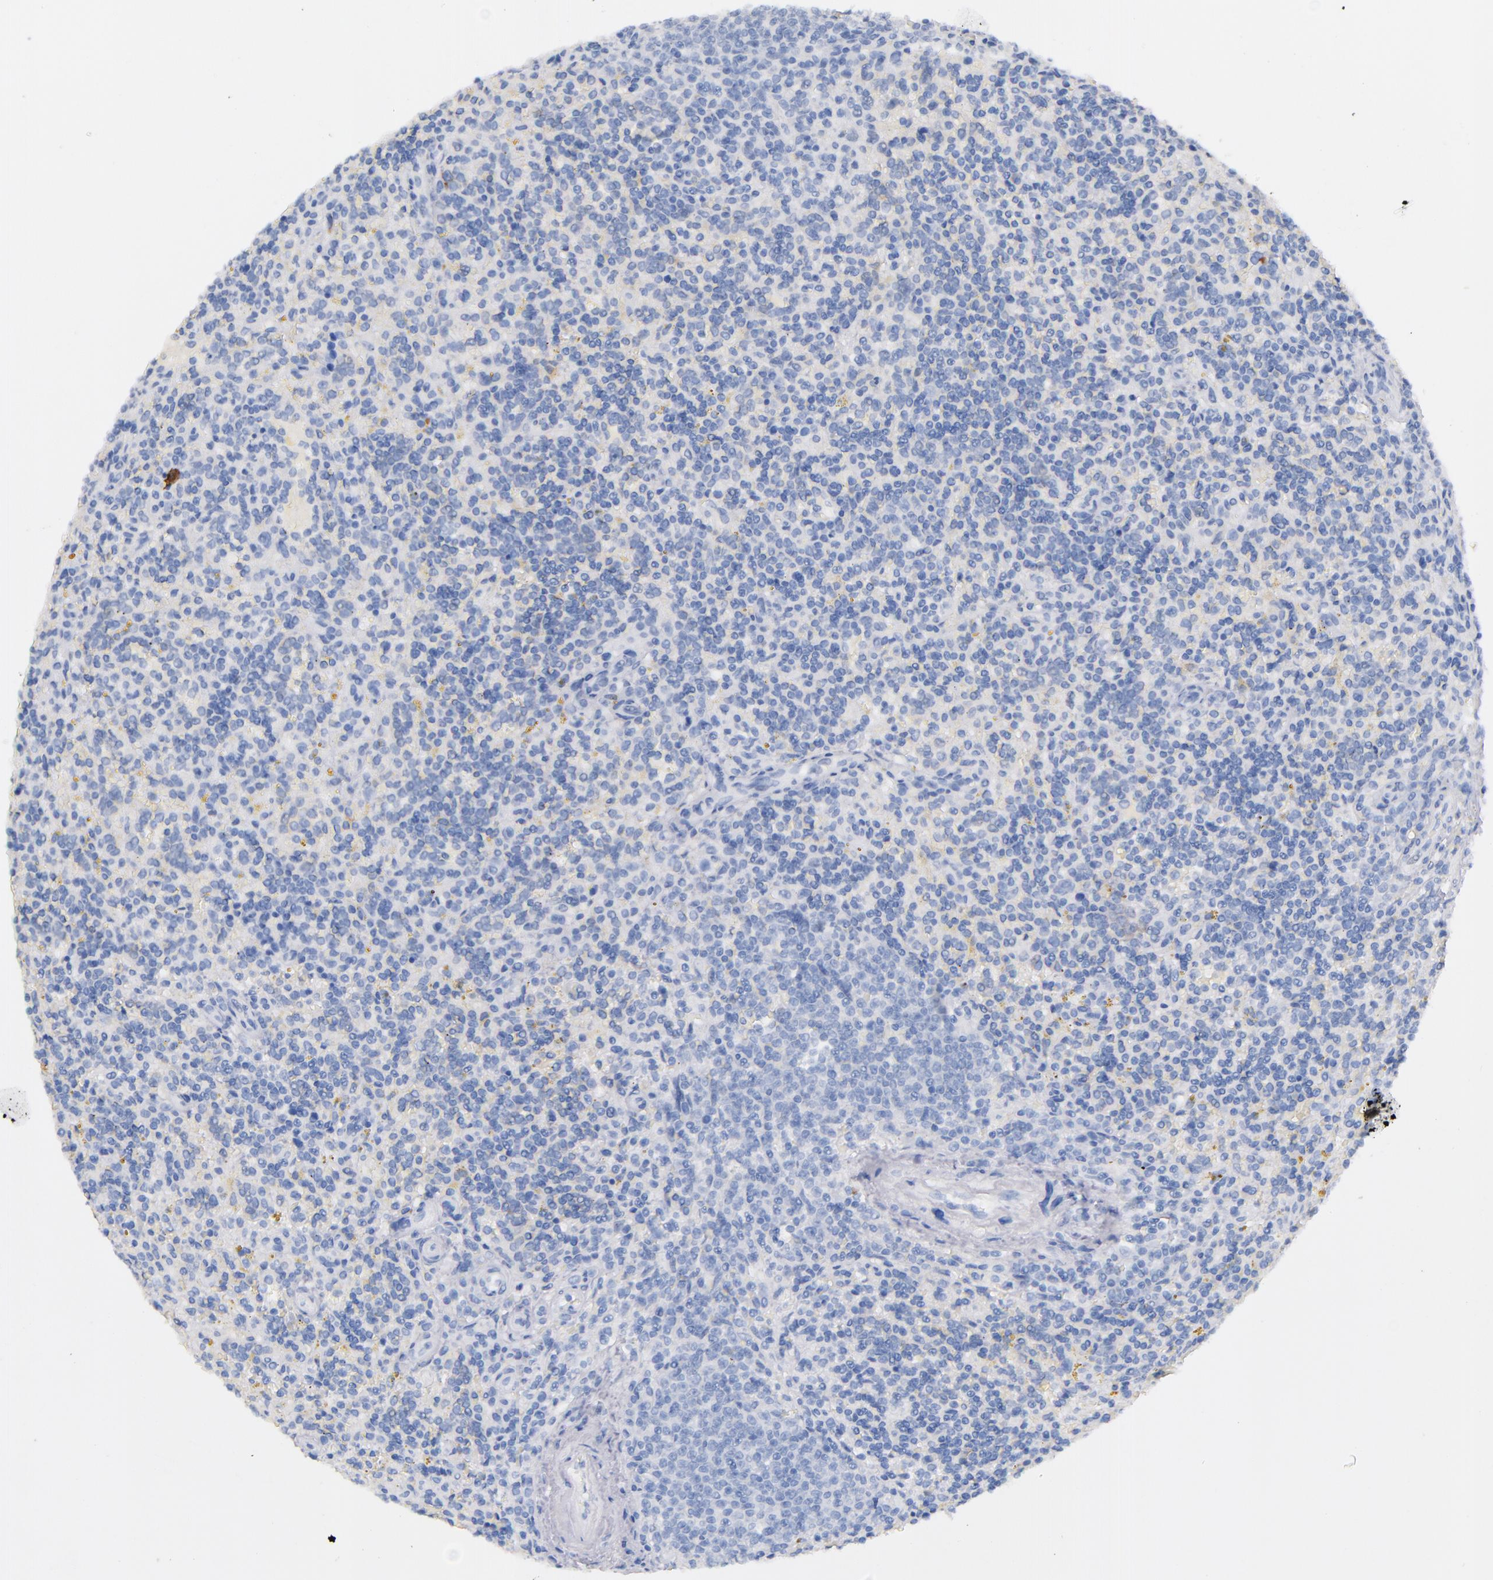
{"staining": {"intensity": "negative", "quantity": "none", "location": "none"}, "tissue": "lymphoma", "cell_type": "Tumor cells", "image_type": "cancer", "snomed": [{"axis": "morphology", "description": "Malignant lymphoma, non-Hodgkin's type, Low grade"}, {"axis": "topography", "description": "Spleen"}], "caption": "Tumor cells are negative for brown protein staining in lymphoma. (Immunohistochemistry (ihc), brightfield microscopy, high magnification).", "gene": "KIT", "patient": {"sex": "male", "age": 67}}